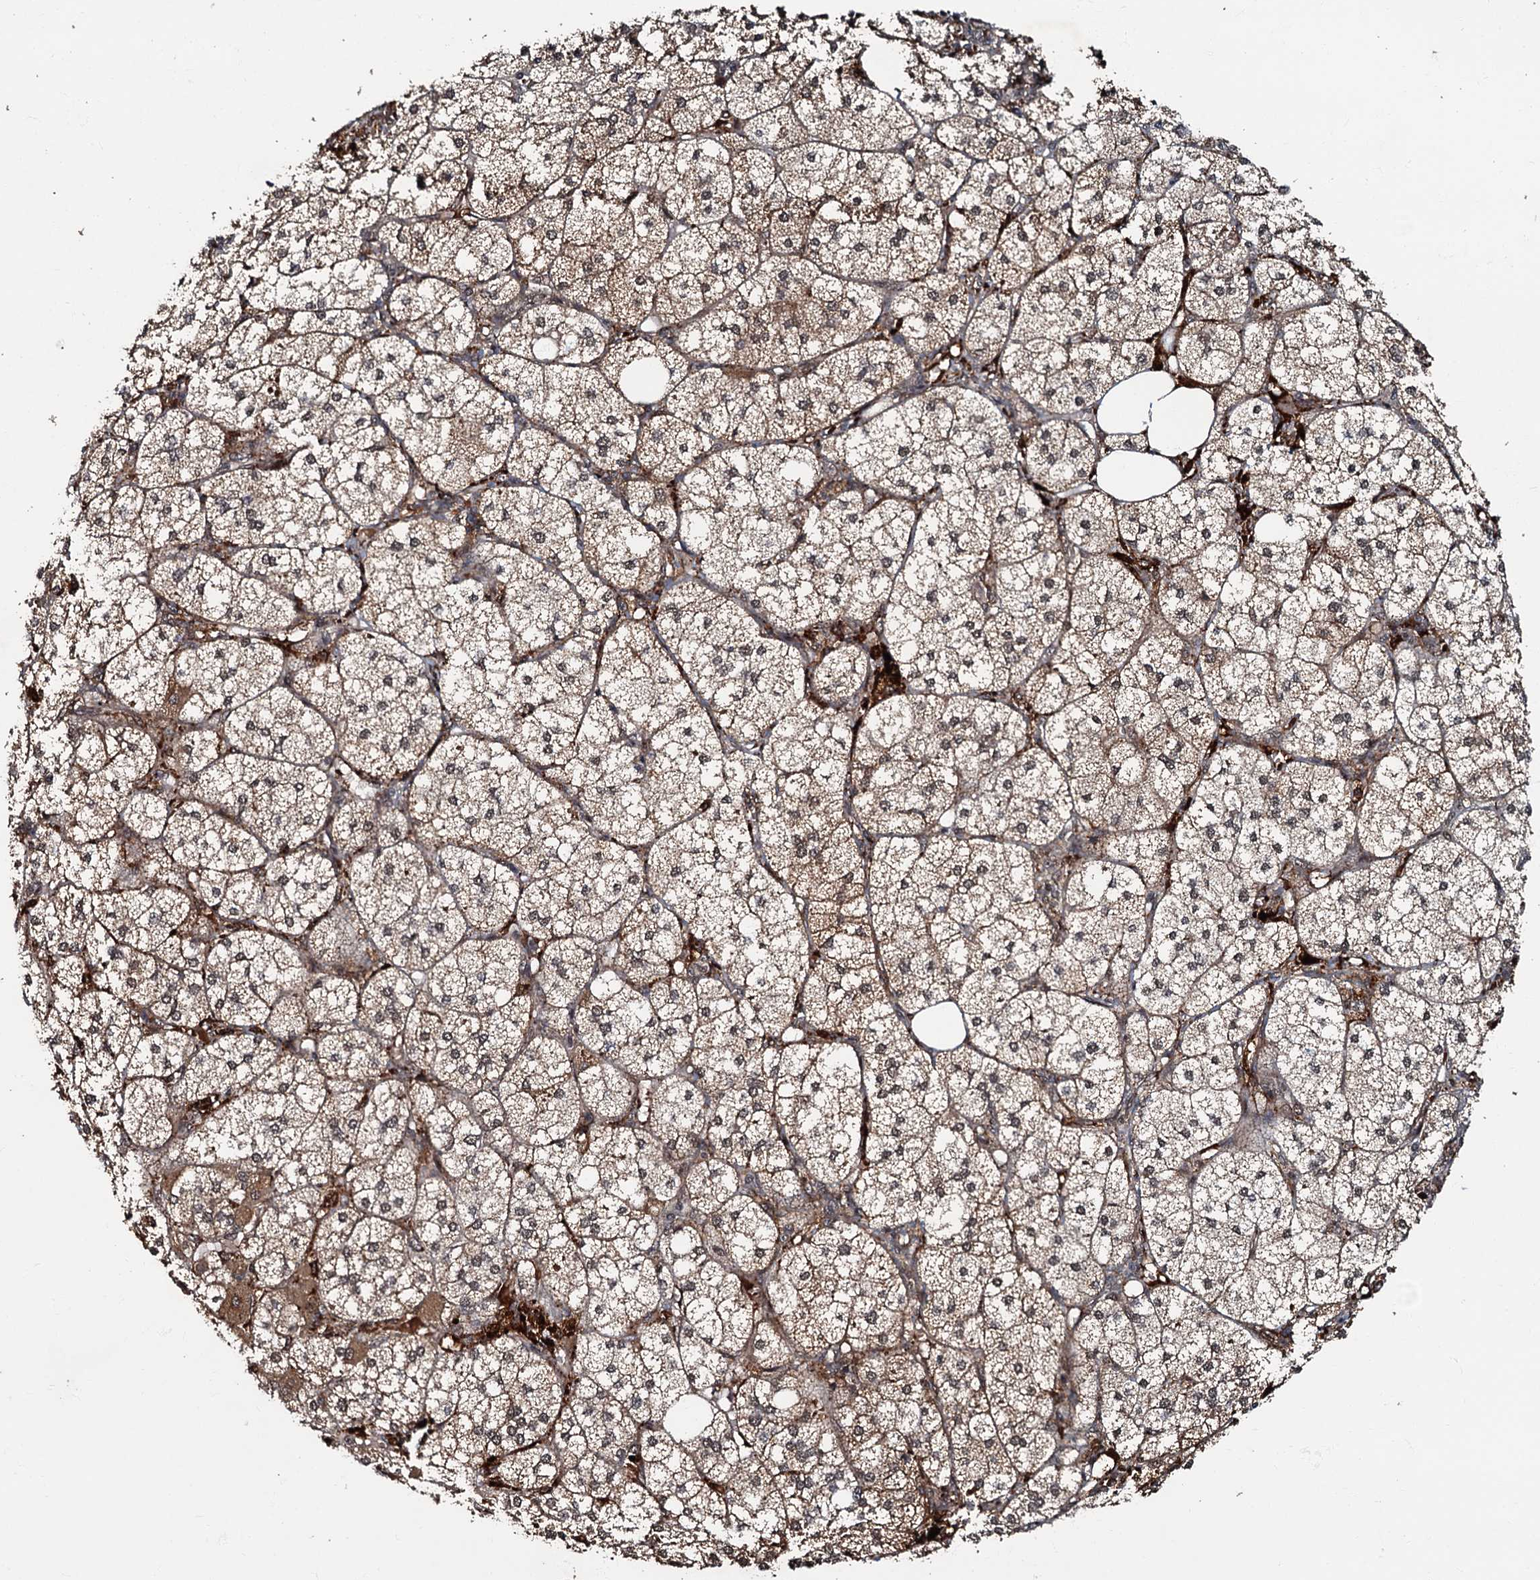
{"staining": {"intensity": "strong", "quantity": "25%-75%", "location": "cytoplasmic/membranous"}, "tissue": "adrenal gland", "cell_type": "Glandular cells", "image_type": "normal", "snomed": [{"axis": "morphology", "description": "Normal tissue, NOS"}, {"axis": "topography", "description": "Adrenal gland"}], "caption": "Immunohistochemical staining of normal adrenal gland demonstrates high levels of strong cytoplasmic/membranous staining in about 25%-75% of glandular cells.", "gene": "C18orf32", "patient": {"sex": "female", "age": 61}}